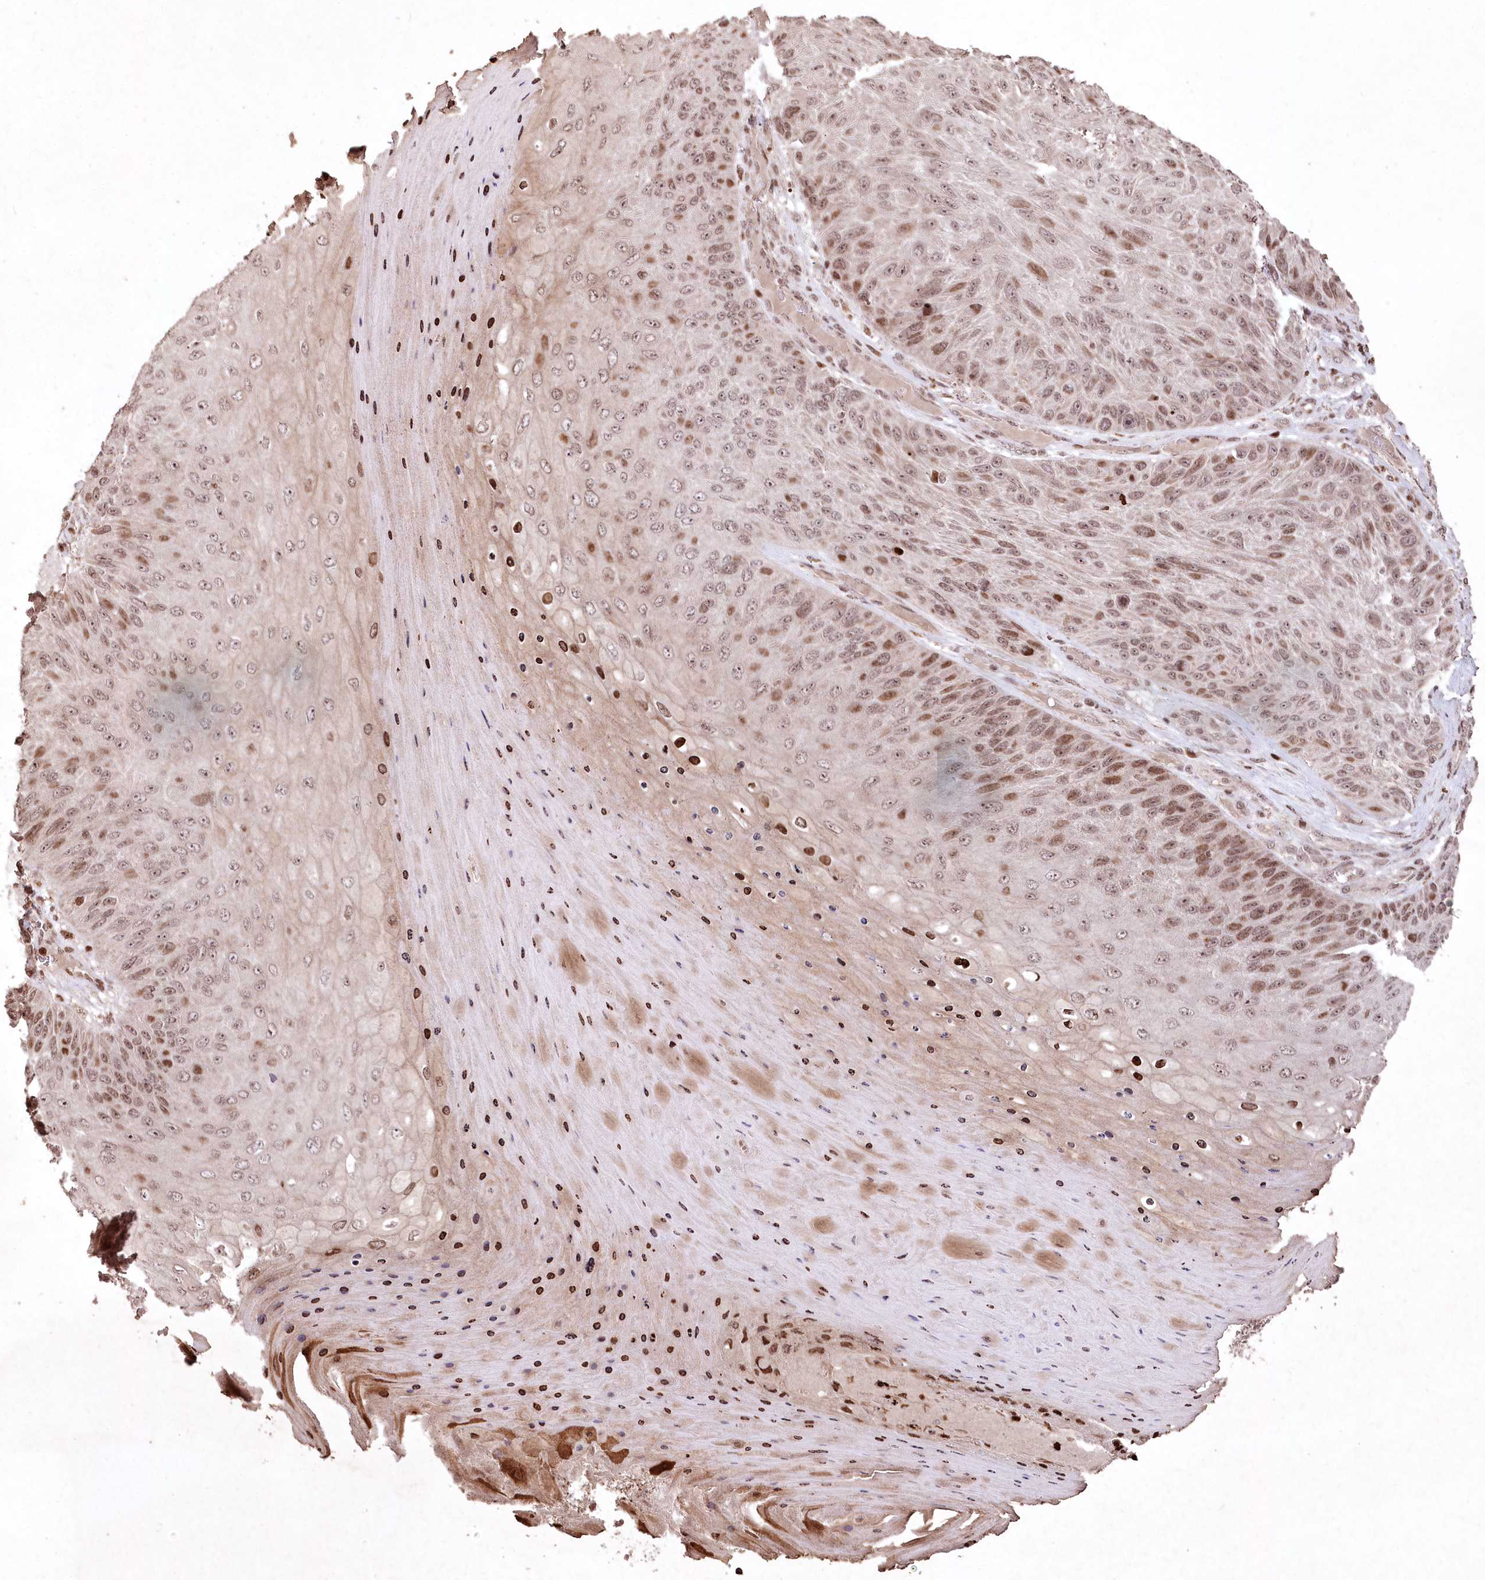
{"staining": {"intensity": "moderate", "quantity": ">75%", "location": "nuclear"}, "tissue": "skin cancer", "cell_type": "Tumor cells", "image_type": "cancer", "snomed": [{"axis": "morphology", "description": "Squamous cell carcinoma, NOS"}, {"axis": "topography", "description": "Skin"}], "caption": "Immunohistochemical staining of skin cancer displays medium levels of moderate nuclear protein positivity in approximately >75% of tumor cells.", "gene": "CCSER2", "patient": {"sex": "female", "age": 88}}